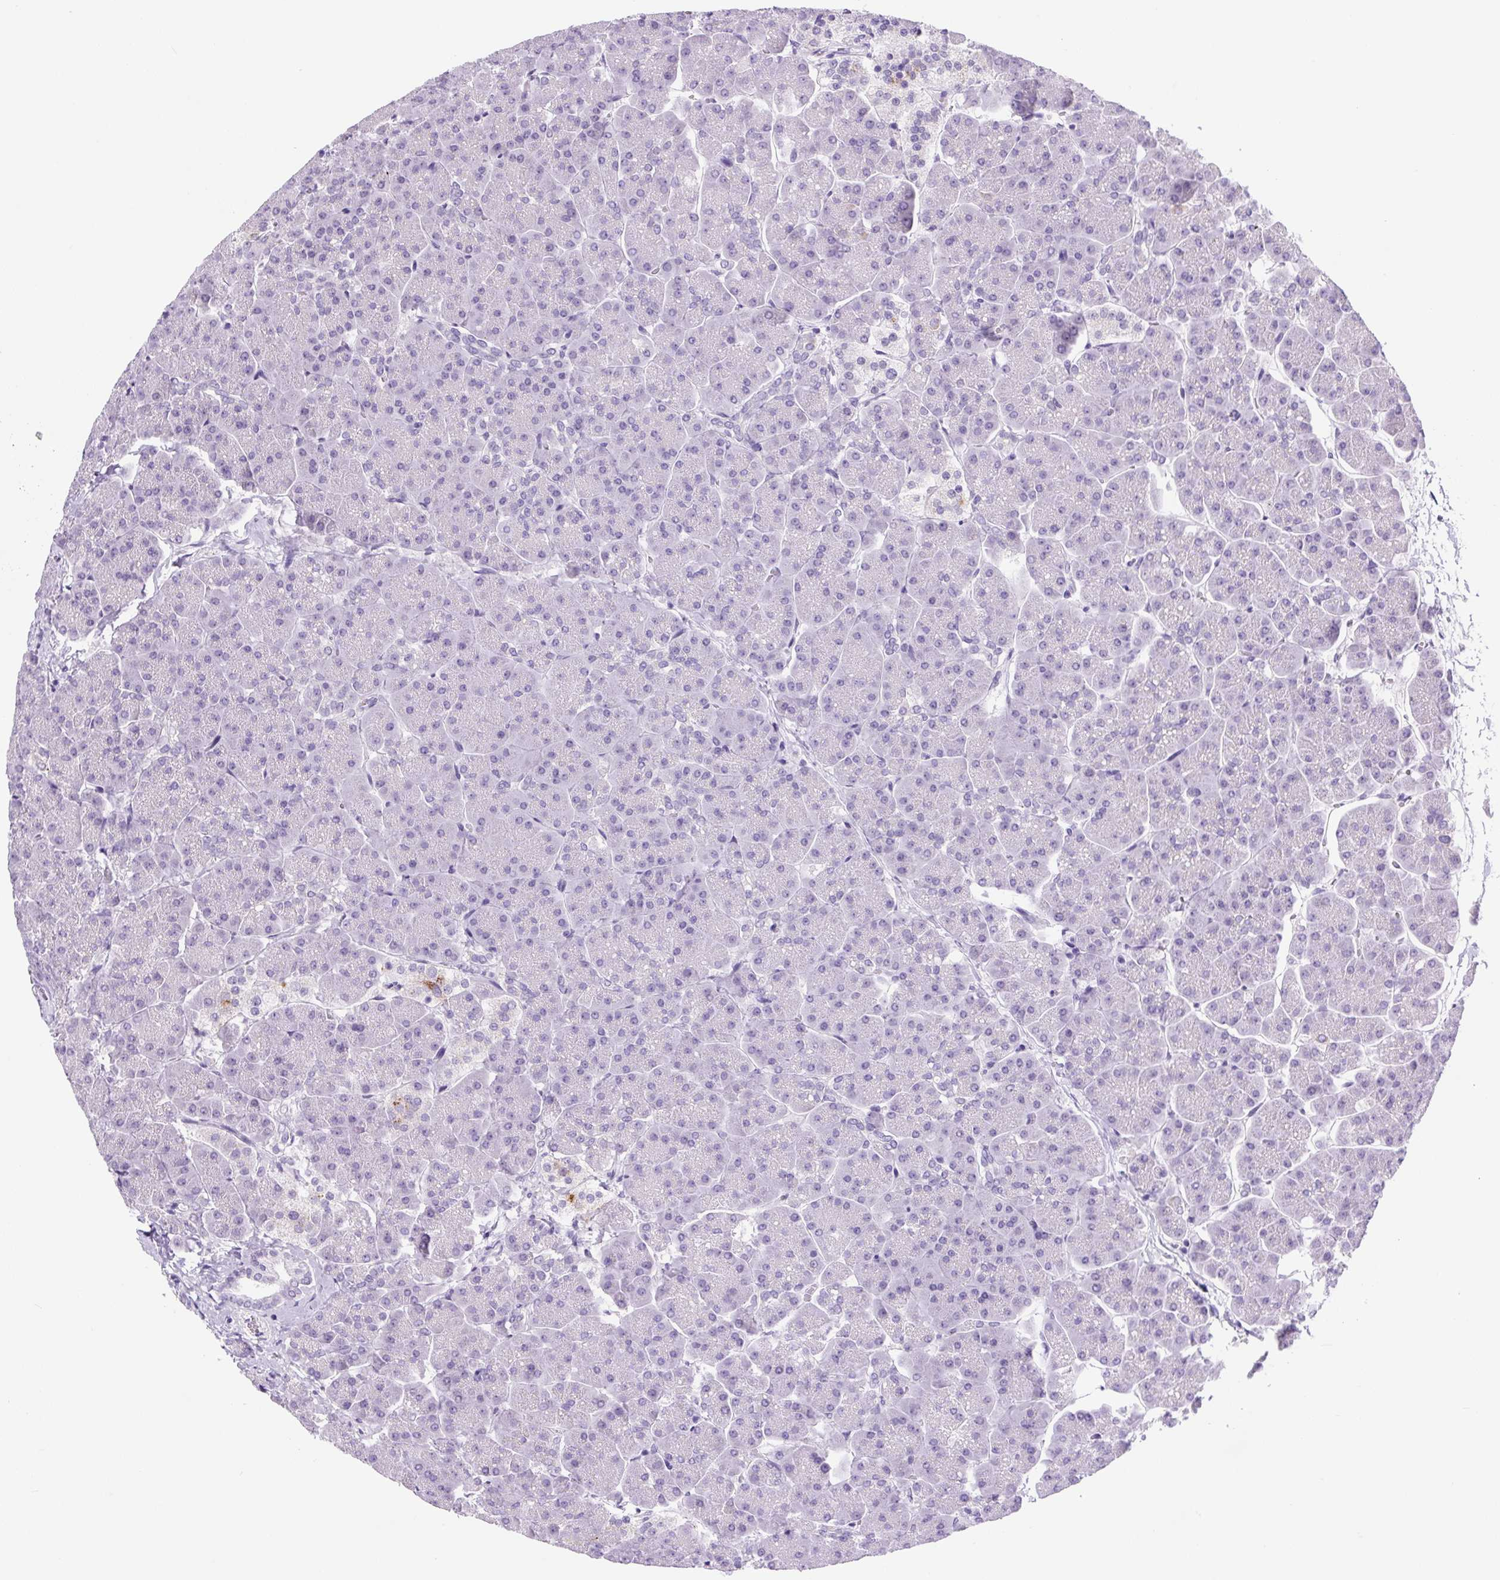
{"staining": {"intensity": "negative", "quantity": "none", "location": "none"}, "tissue": "pancreas", "cell_type": "Exocrine glandular cells", "image_type": "normal", "snomed": [{"axis": "morphology", "description": "Normal tissue, NOS"}, {"axis": "topography", "description": "Pancreas"}, {"axis": "topography", "description": "Peripheral nerve tissue"}], "caption": "Immunohistochemistry (IHC) histopathology image of benign human pancreas stained for a protein (brown), which shows no staining in exocrine glandular cells. The staining is performed using DAB brown chromogen with nuclei counter-stained in using hematoxylin.", "gene": "CHGA", "patient": {"sex": "male", "age": 54}}